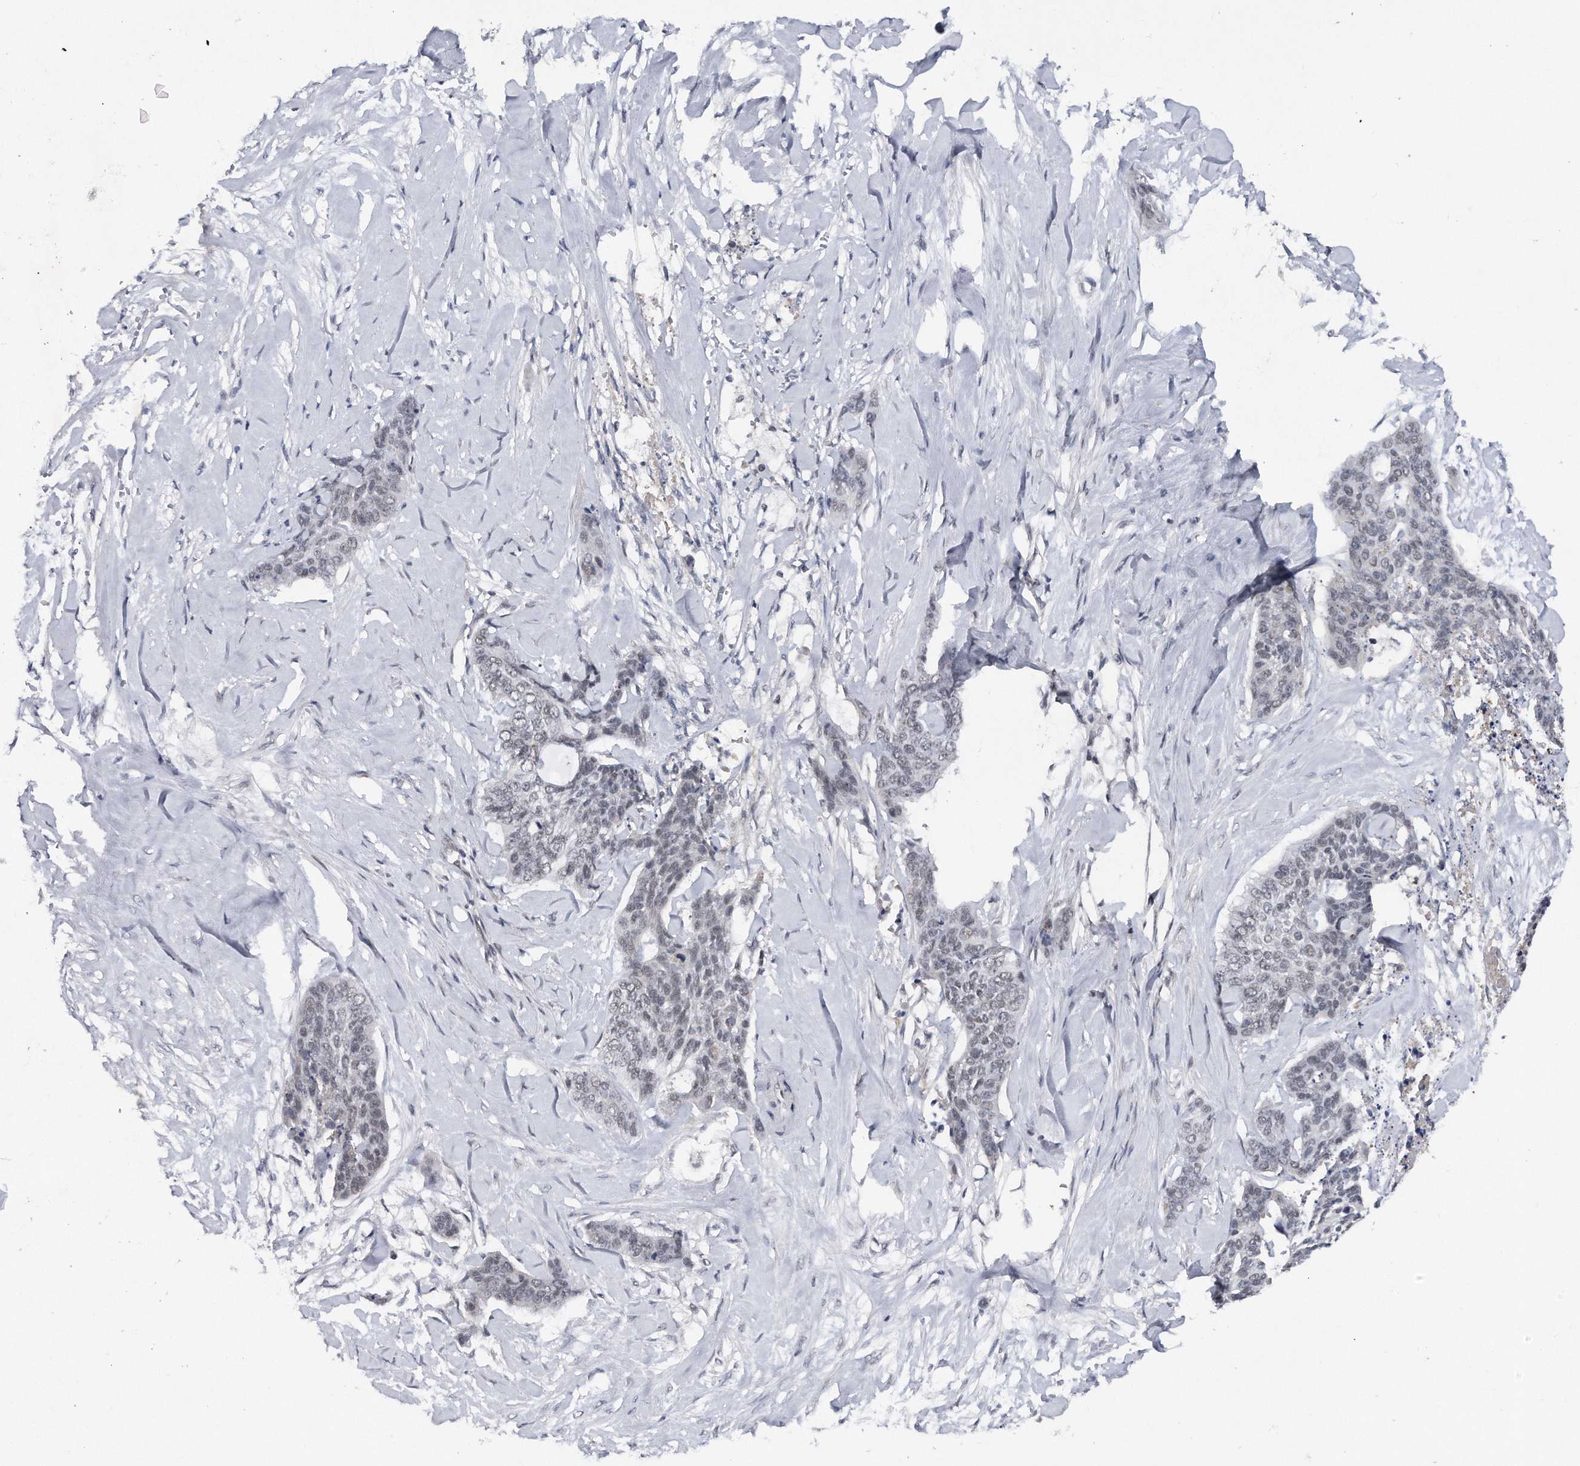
{"staining": {"intensity": "negative", "quantity": "none", "location": "none"}, "tissue": "skin cancer", "cell_type": "Tumor cells", "image_type": "cancer", "snomed": [{"axis": "morphology", "description": "Basal cell carcinoma"}, {"axis": "topography", "description": "Skin"}], "caption": "This histopathology image is of skin cancer (basal cell carcinoma) stained with IHC to label a protein in brown with the nuclei are counter-stained blue. There is no expression in tumor cells.", "gene": "VIRMA", "patient": {"sex": "female", "age": 64}}